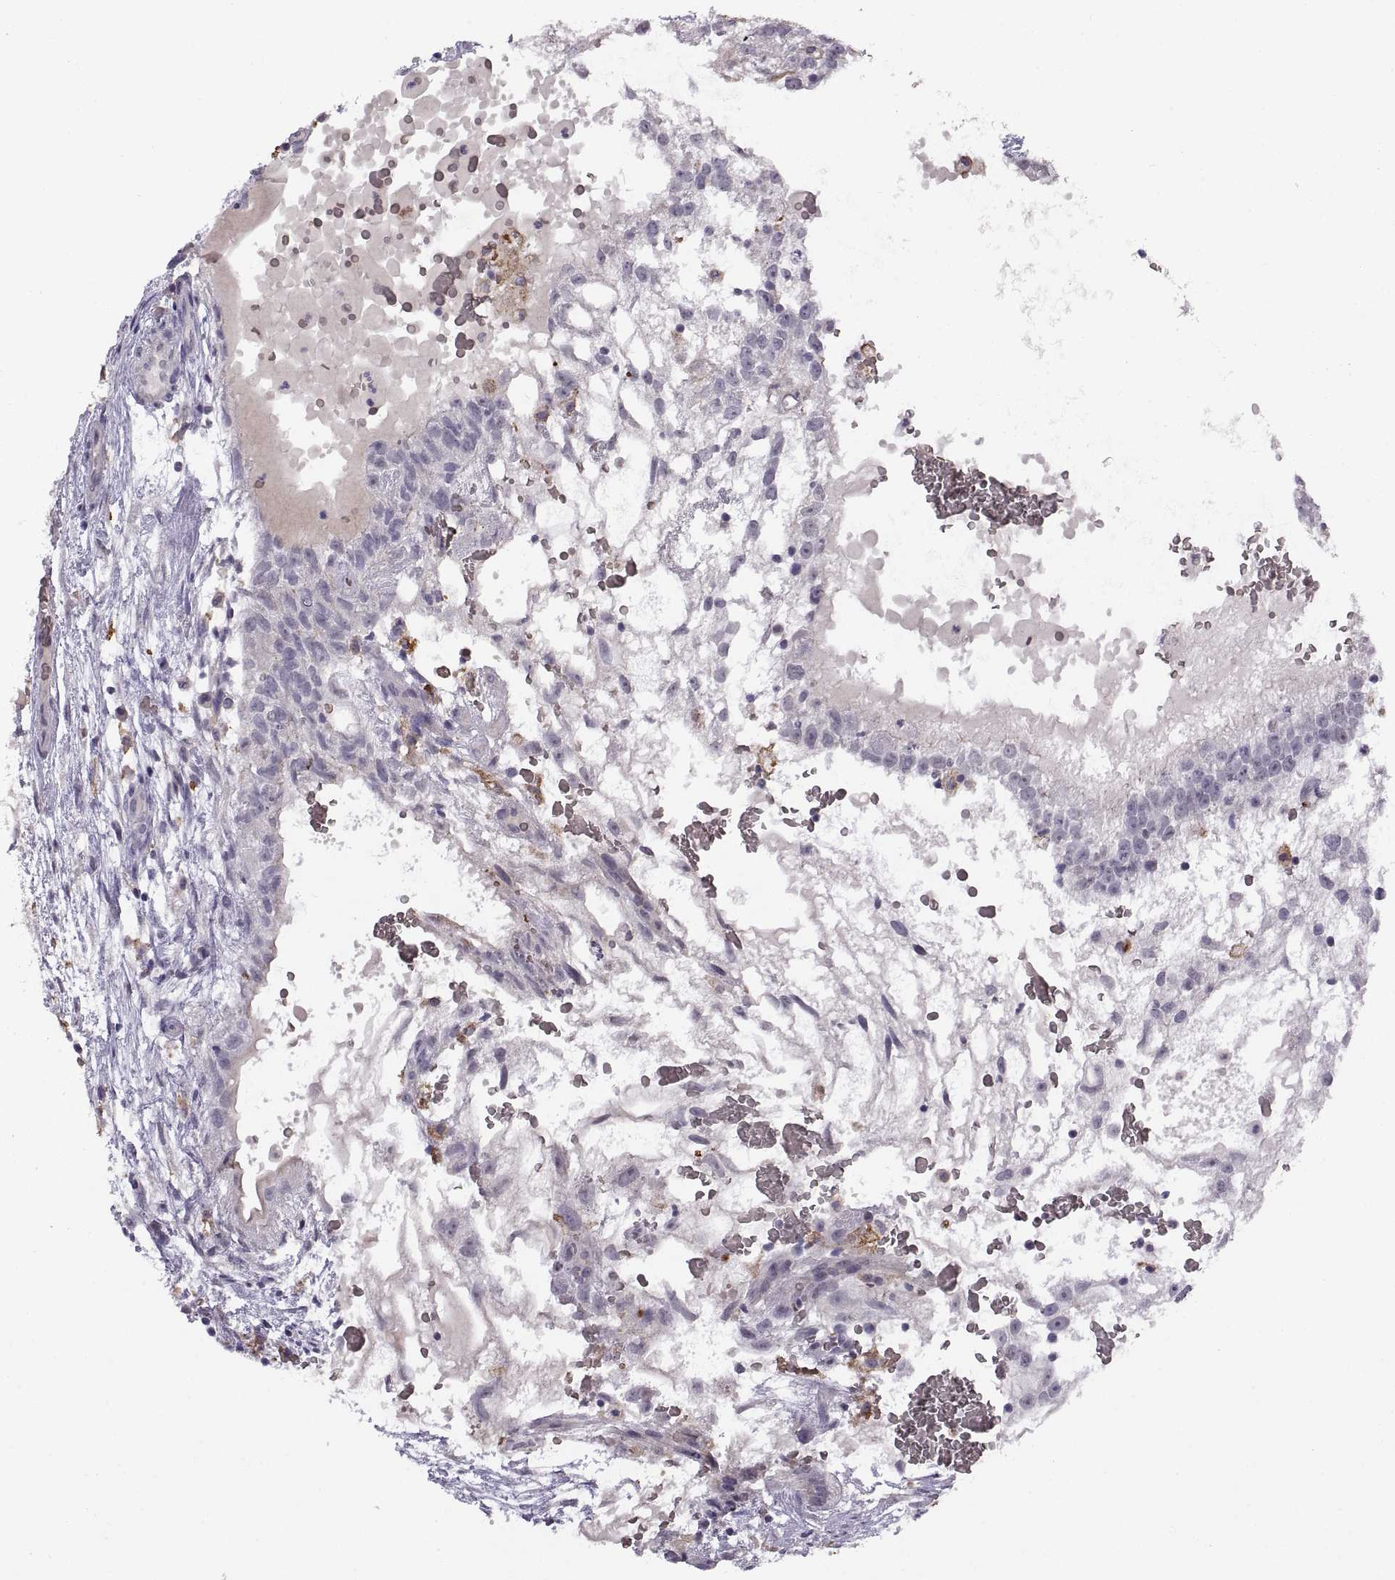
{"staining": {"intensity": "negative", "quantity": "none", "location": "none"}, "tissue": "testis cancer", "cell_type": "Tumor cells", "image_type": "cancer", "snomed": [{"axis": "morphology", "description": "Normal tissue, NOS"}, {"axis": "morphology", "description": "Carcinoma, Embryonal, NOS"}, {"axis": "topography", "description": "Testis"}], "caption": "Tumor cells show no significant protein staining in testis embryonal carcinoma. Brightfield microscopy of immunohistochemistry (IHC) stained with DAB (brown) and hematoxylin (blue), captured at high magnification.", "gene": "MEIOC", "patient": {"sex": "male", "age": 32}}